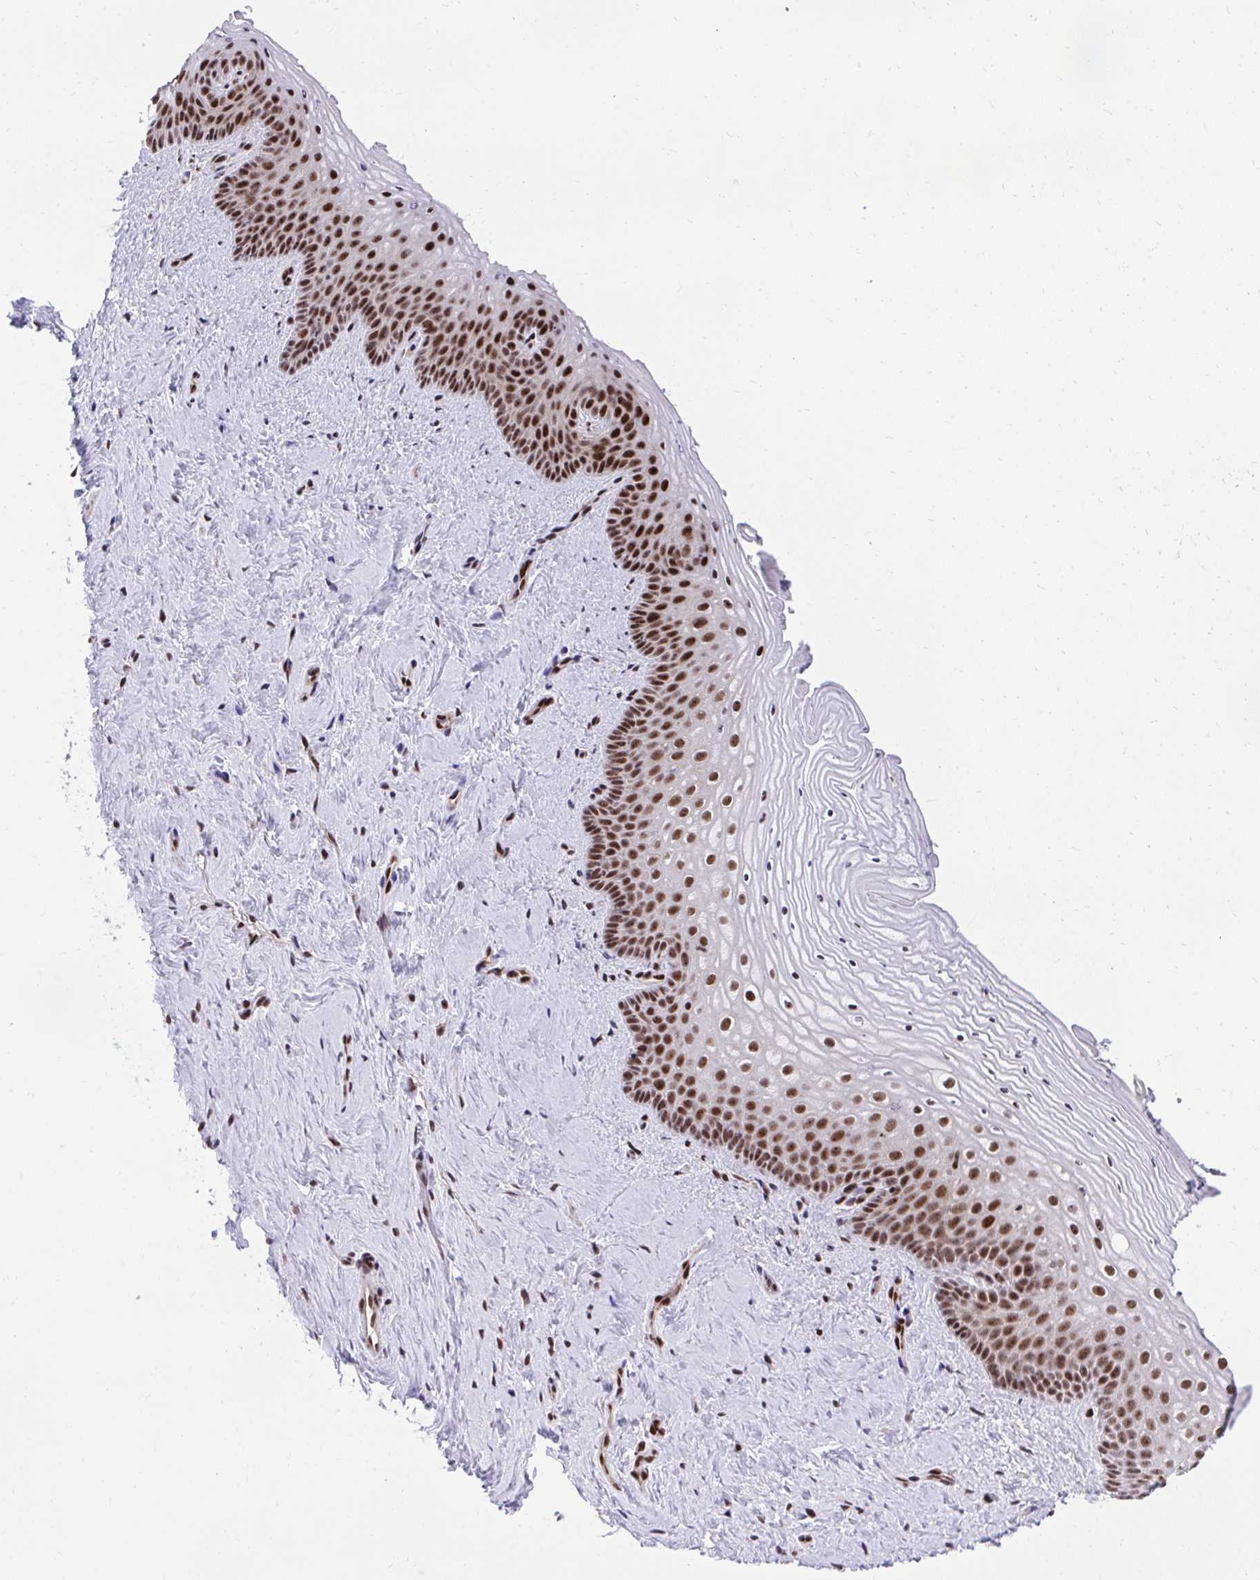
{"staining": {"intensity": "strong", "quantity": ">75%", "location": "nuclear"}, "tissue": "vagina", "cell_type": "Squamous epithelial cells", "image_type": "normal", "snomed": [{"axis": "morphology", "description": "Normal tissue, NOS"}, {"axis": "topography", "description": "Vagina"}], "caption": "Vagina stained with a brown dye displays strong nuclear positive positivity in approximately >75% of squamous epithelial cells.", "gene": "HOXA4", "patient": {"sex": "female", "age": 45}}